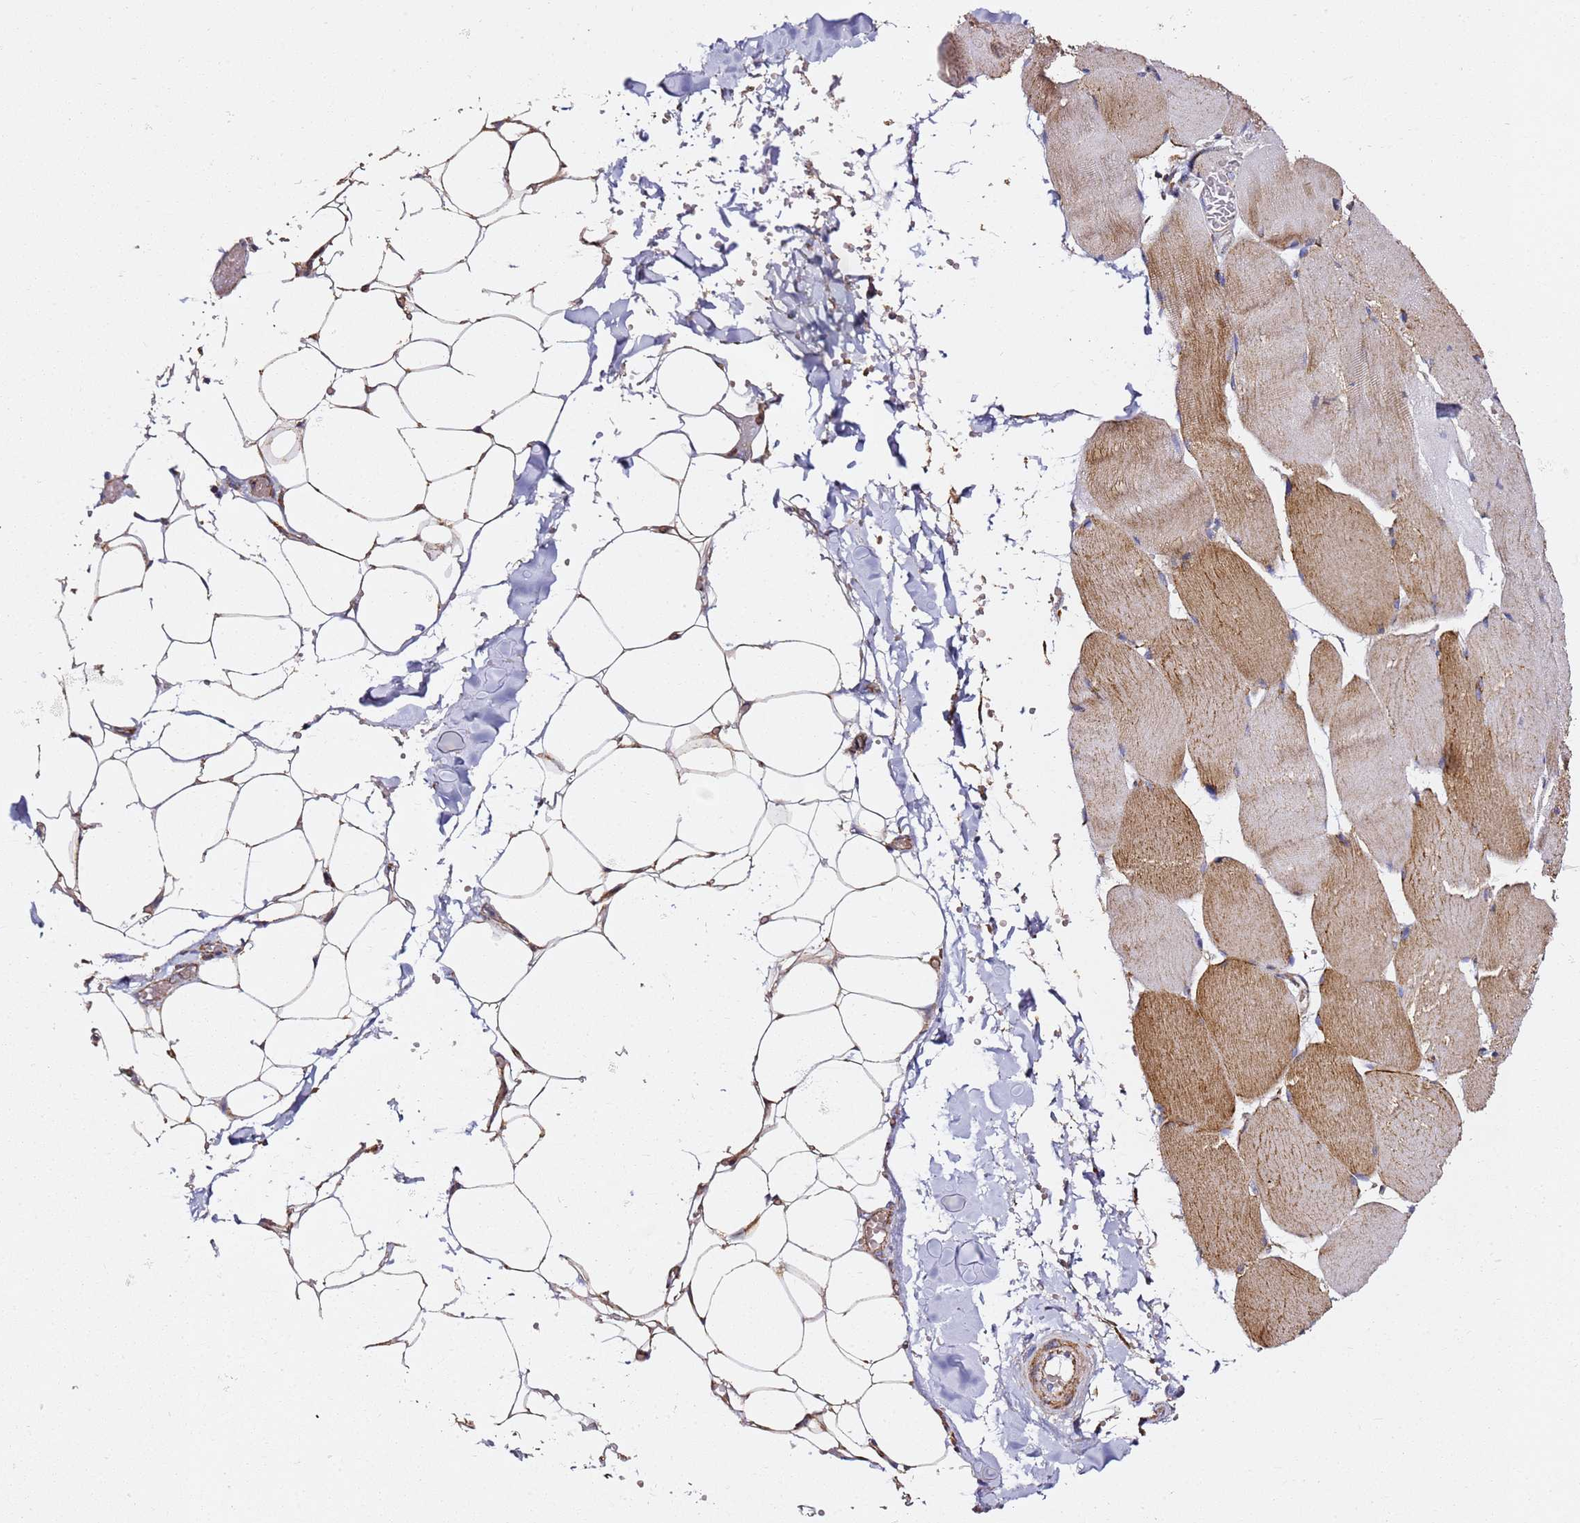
{"staining": {"intensity": "moderate", "quantity": ">75%", "location": "cytoplasmic/membranous"}, "tissue": "adipose tissue", "cell_type": "Adipocytes", "image_type": "normal", "snomed": [{"axis": "morphology", "description": "Normal tissue, NOS"}, {"axis": "topography", "description": "Skeletal muscle"}, {"axis": "topography", "description": "Peripheral nerve tissue"}], "caption": "Immunohistochemical staining of normal adipose tissue shows moderate cytoplasmic/membranous protein positivity in approximately >75% of adipocytes. (Stains: DAB in brown, nuclei in blue, Microscopy: brightfield microscopy at high magnification).", "gene": "NDUFA3", "patient": {"sex": "female", "age": 55}}